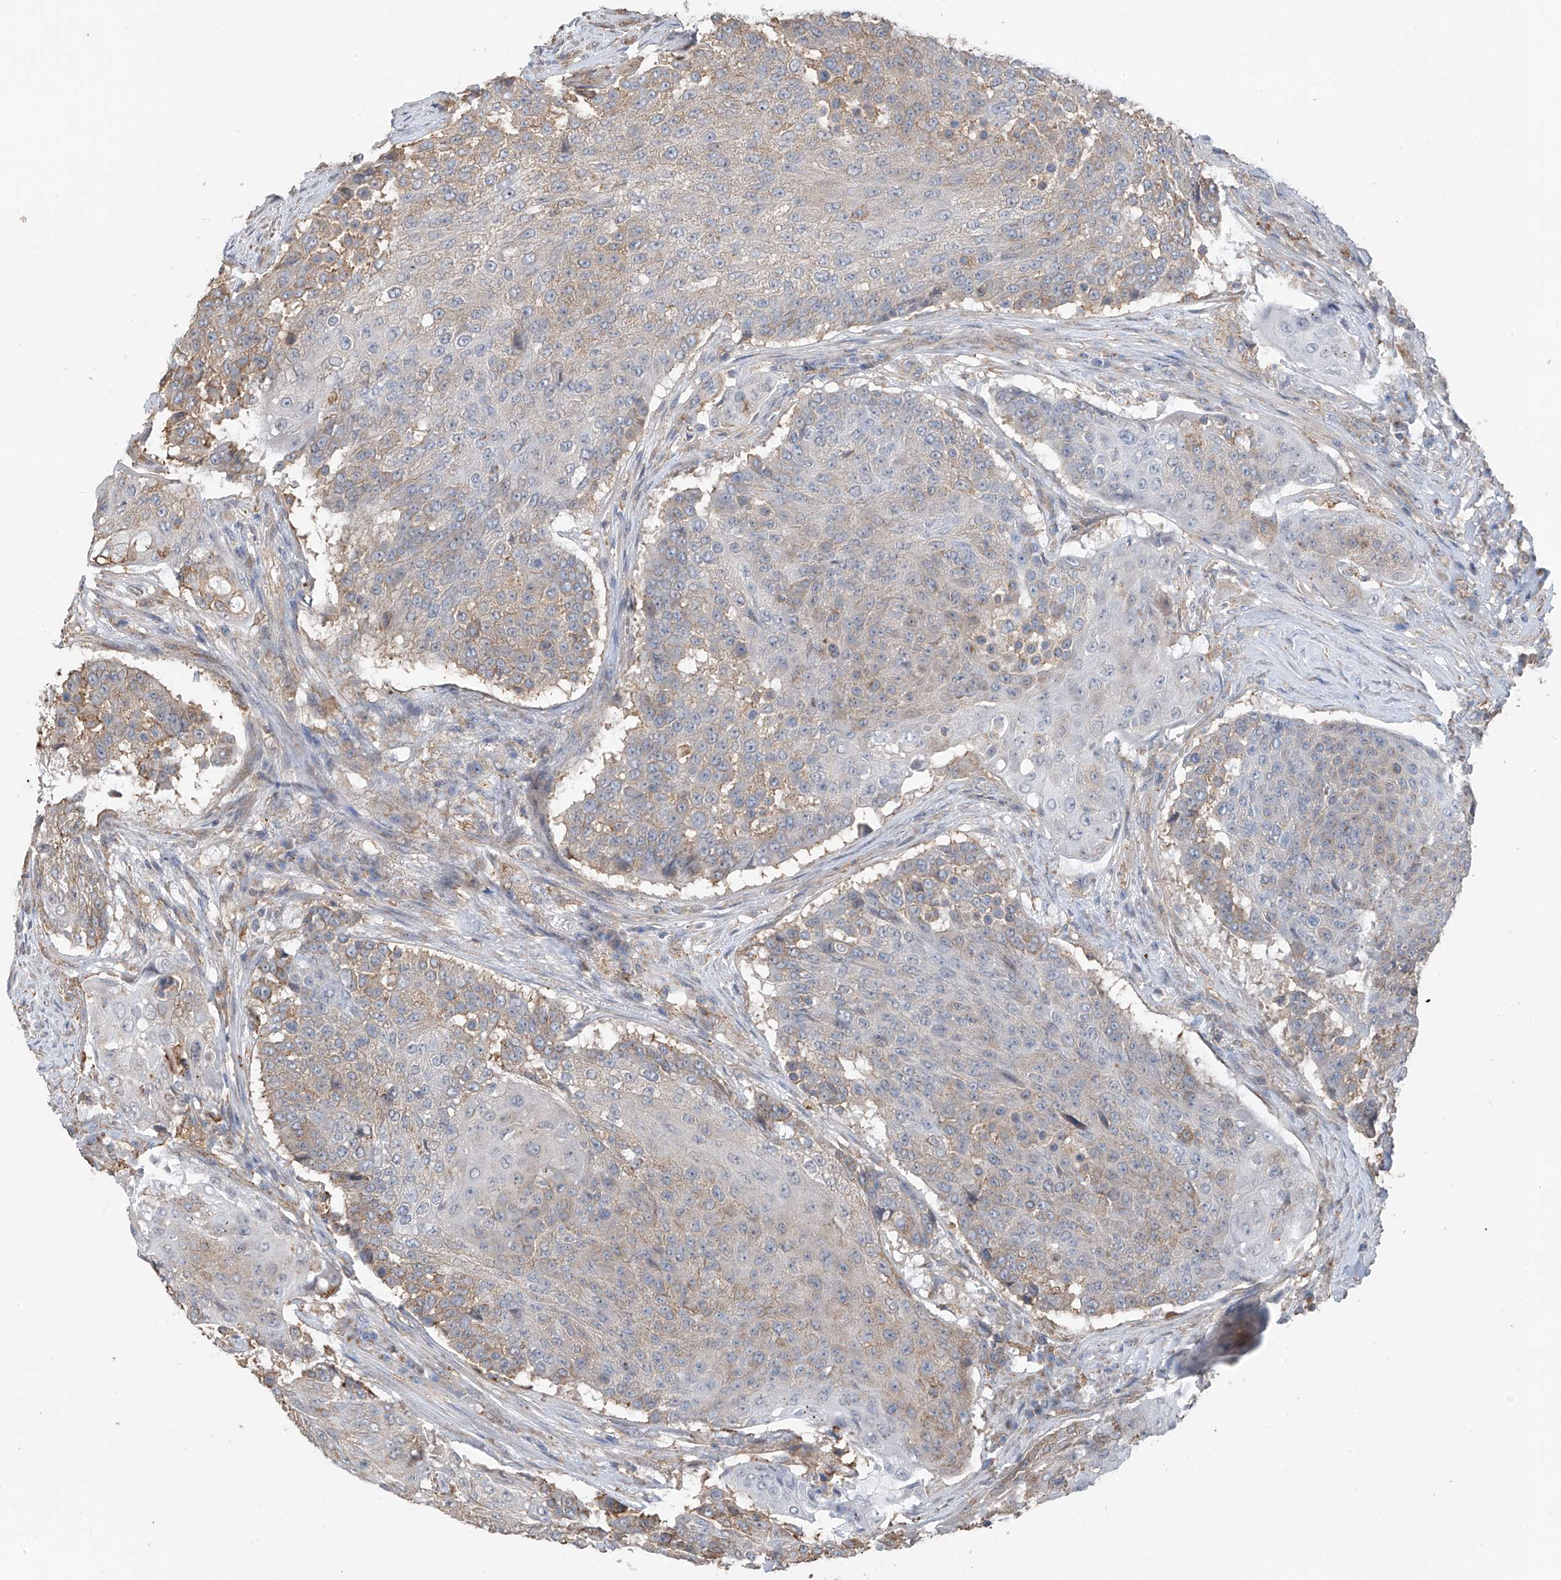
{"staining": {"intensity": "weak", "quantity": "<25%", "location": "cytoplasmic/membranous"}, "tissue": "urothelial cancer", "cell_type": "Tumor cells", "image_type": "cancer", "snomed": [{"axis": "morphology", "description": "Urothelial carcinoma, High grade"}, {"axis": "topography", "description": "Urinary bladder"}], "caption": "The histopathology image displays no staining of tumor cells in urothelial carcinoma (high-grade).", "gene": "ZNF189", "patient": {"sex": "female", "age": 63}}